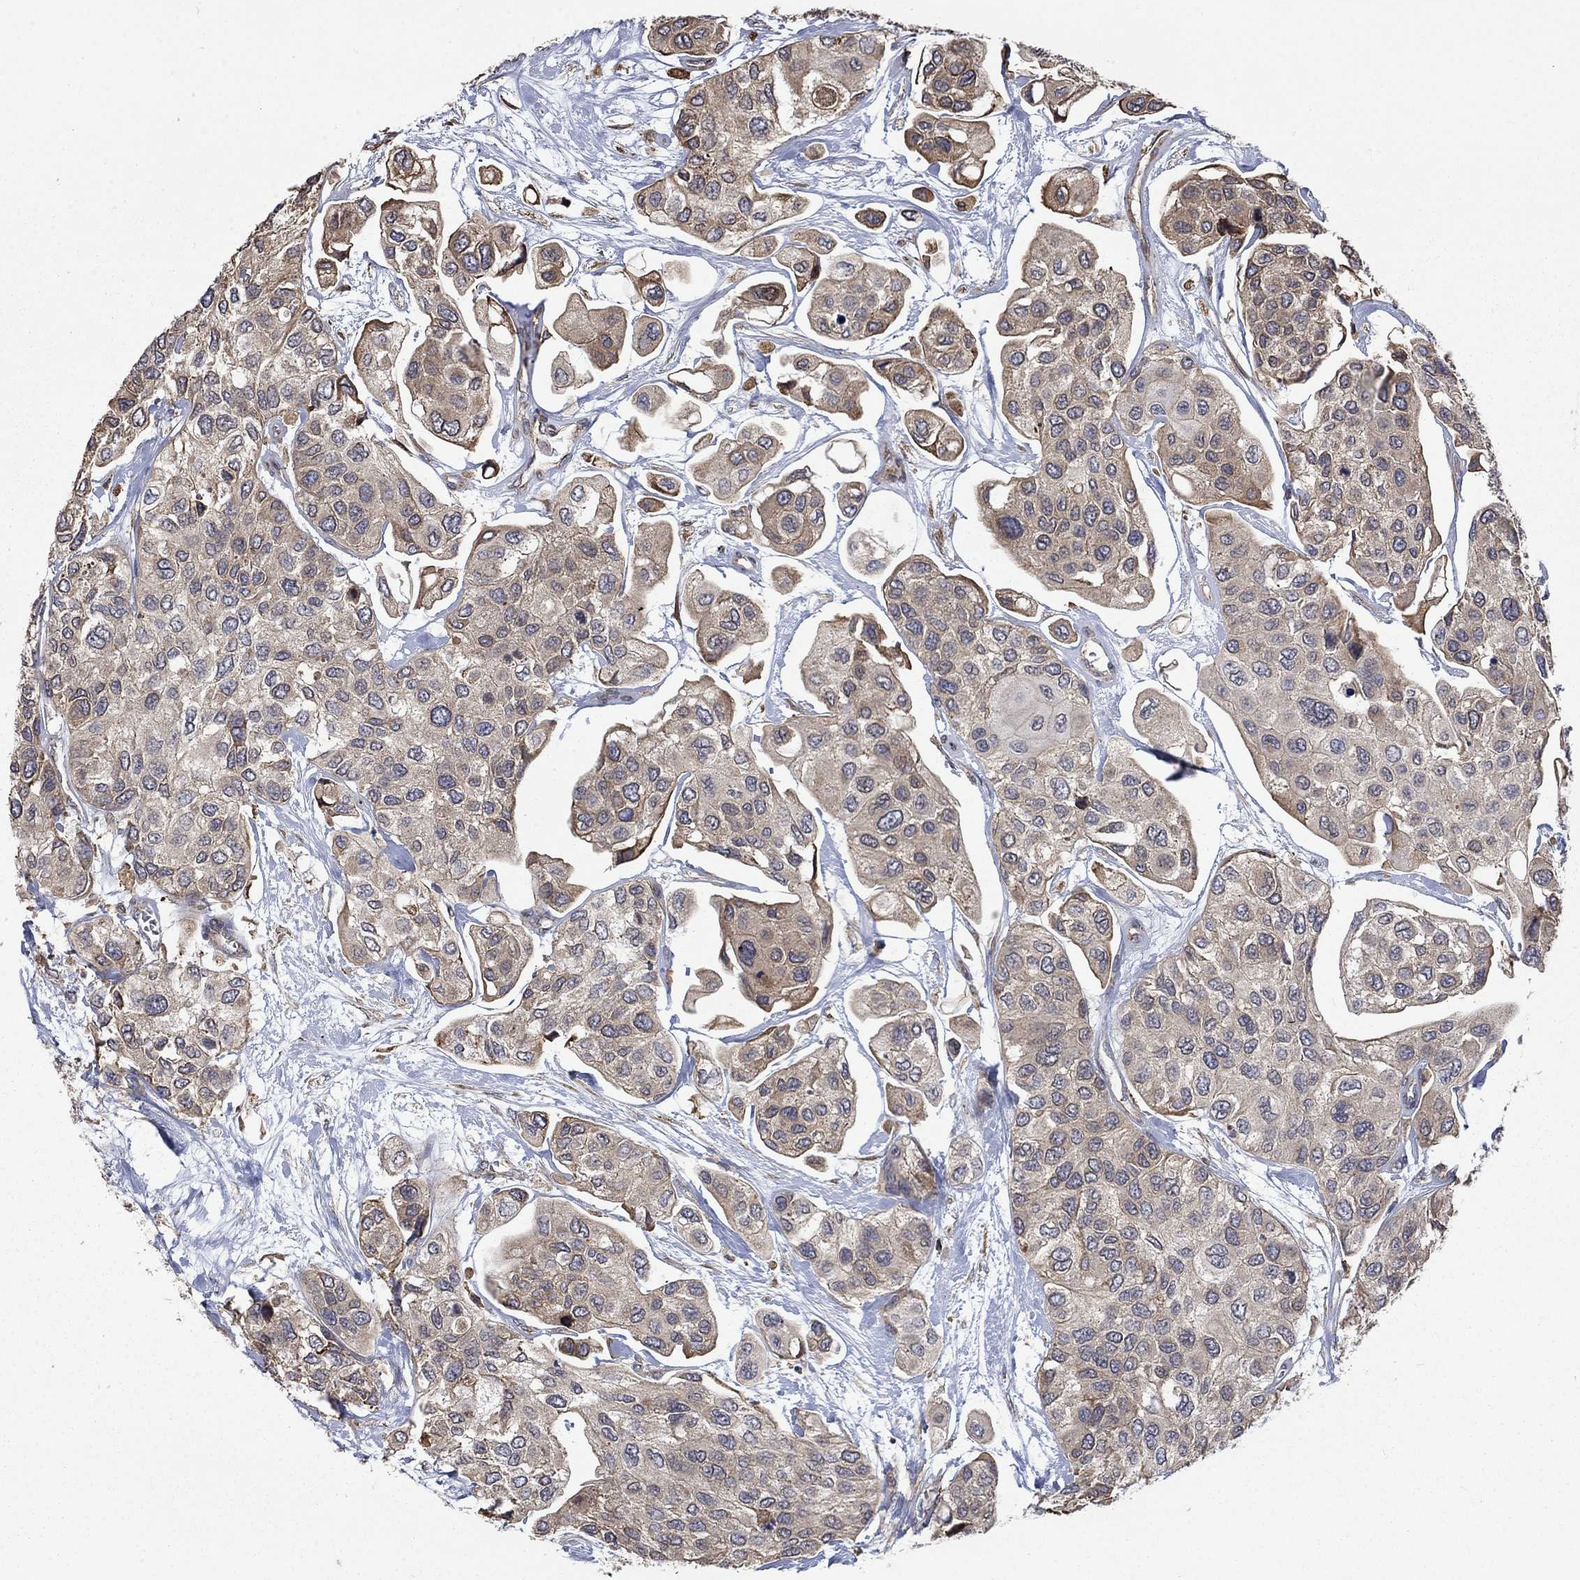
{"staining": {"intensity": "weak", "quantity": "25%-75%", "location": "cytoplasmic/membranous"}, "tissue": "urothelial cancer", "cell_type": "Tumor cells", "image_type": "cancer", "snomed": [{"axis": "morphology", "description": "Urothelial carcinoma, High grade"}, {"axis": "topography", "description": "Urinary bladder"}], "caption": "Immunohistochemical staining of urothelial carcinoma (high-grade) reveals low levels of weak cytoplasmic/membranous protein expression in approximately 25%-75% of tumor cells.", "gene": "ESRRA", "patient": {"sex": "male", "age": 77}}